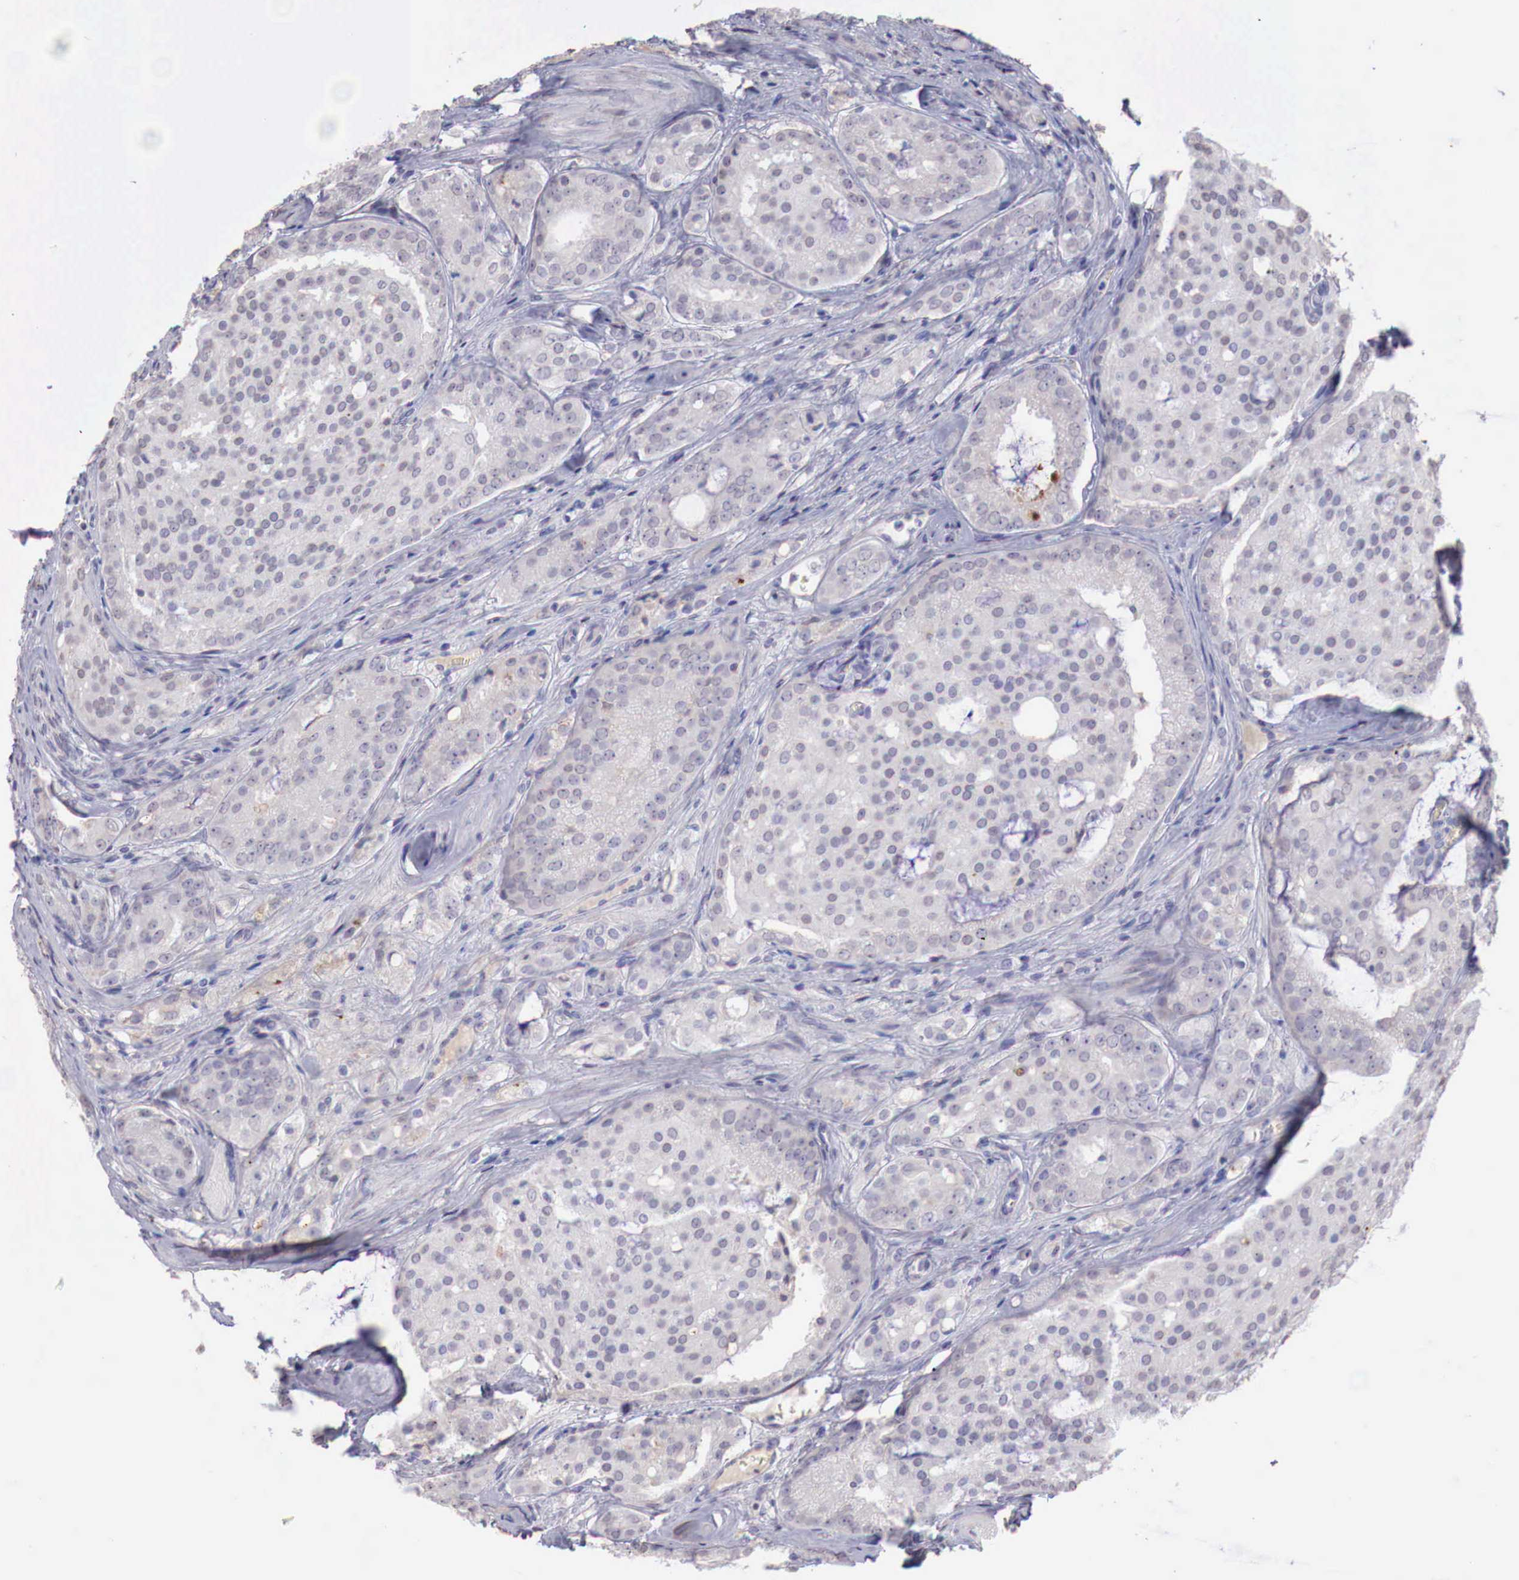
{"staining": {"intensity": "weak", "quantity": "<25%", "location": "cytoplasmic/membranous"}, "tissue": "prostate cancer", "cell_type": "Tumor cells", "image_type": "cancer", "snomed": [{"axis": "morphology", "description": "Adenocarcinoma, Medium grade"}, {"axis": "topography", "description": "Prostate"}], "caption": "Tumor cells show no significant protein positivity in prostate adenocarcinoma (medium-grade). (DAB (3,3'-diaminobenzidine) immunohistochemistry (IHC), high magnification).", "gene": "XPNPEP2", "patient": {"sex": "male", "age": 60}}